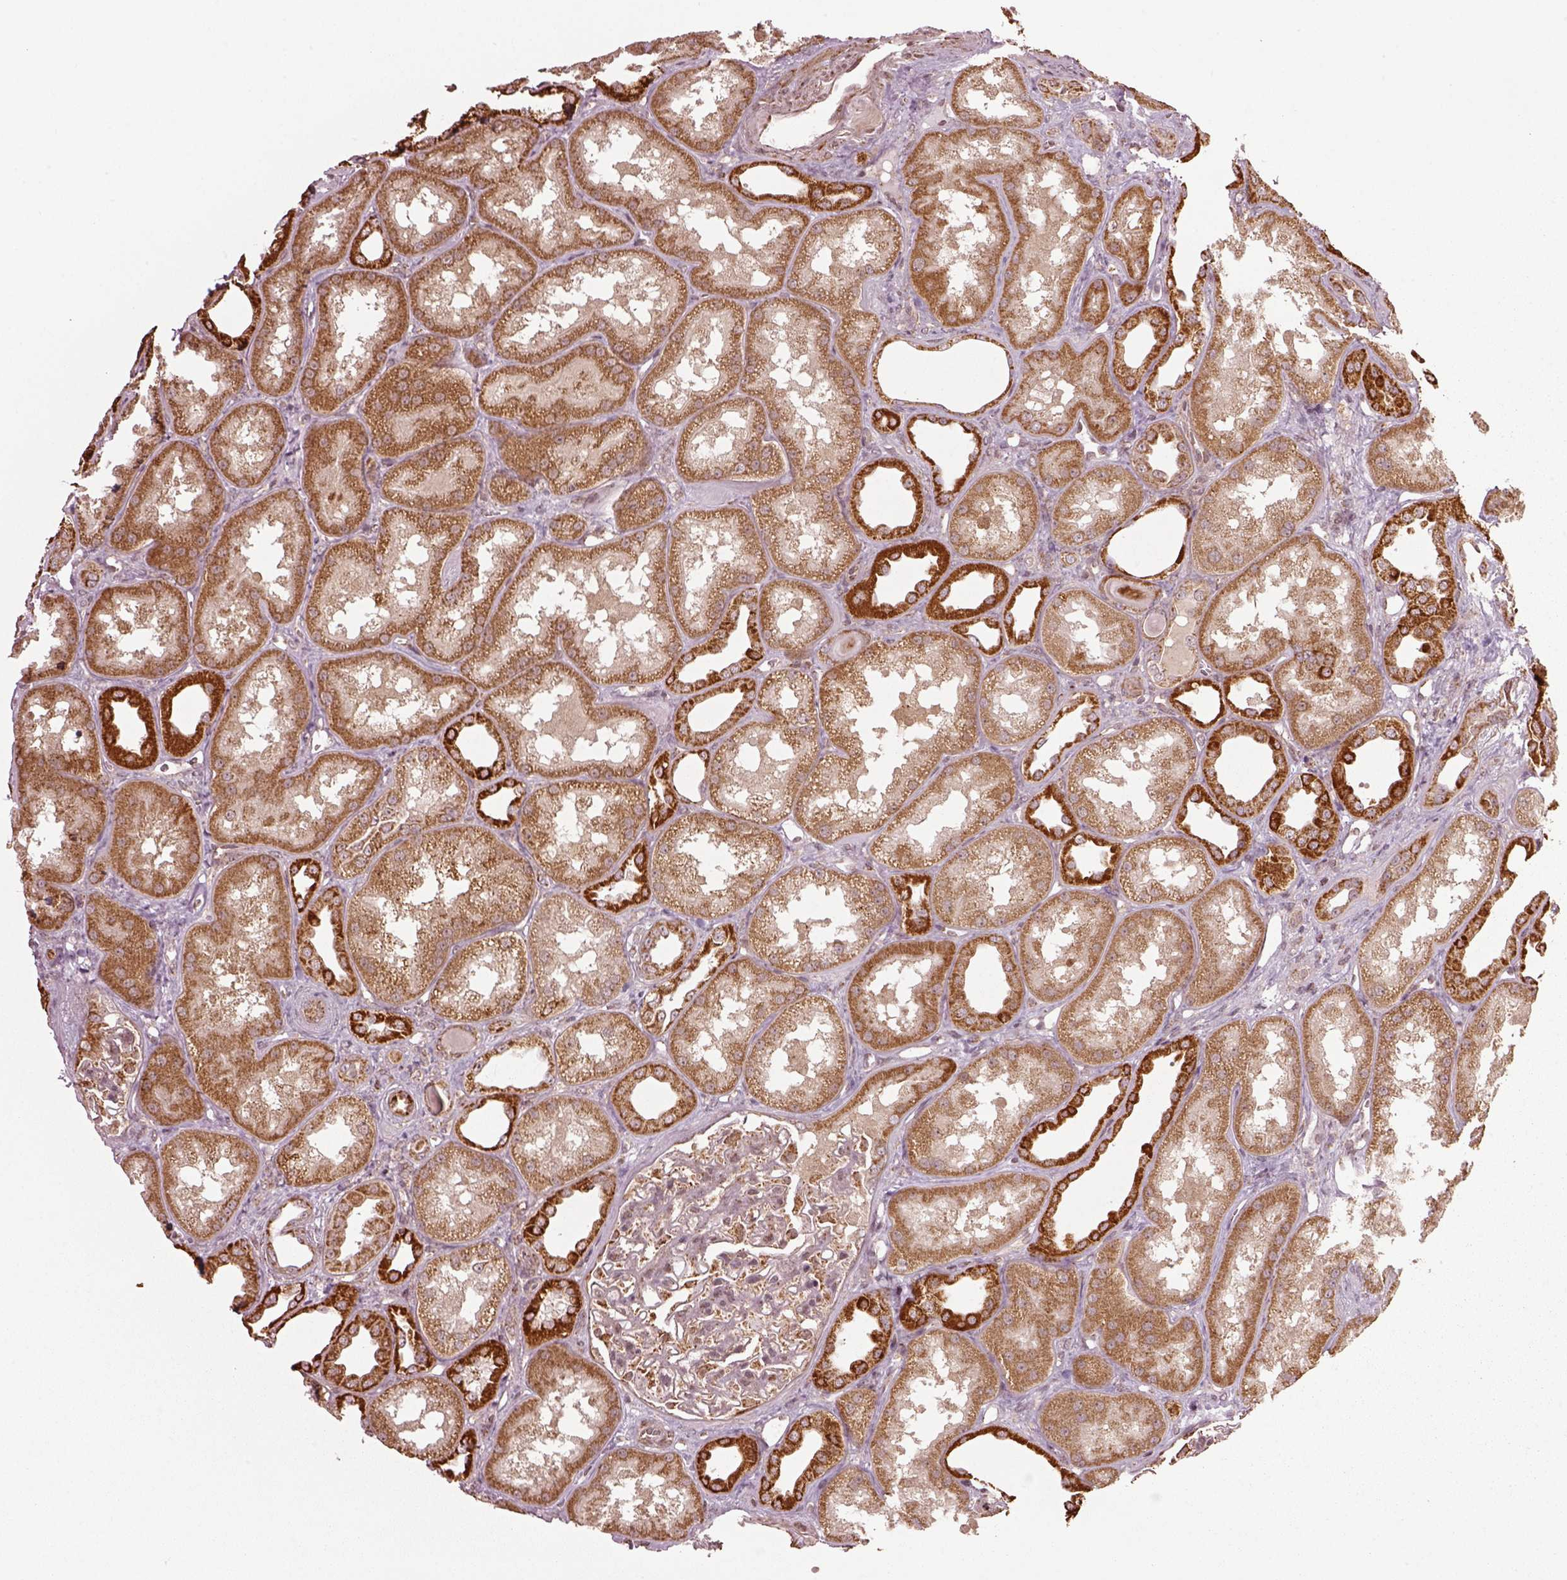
{"staining": {"intensity": "weak", "quantity": "<25%", "location": "cytoplasmic/membranous"}, "tissue": "kidney", "cell_type": "Cells in glomeruli", "image_type": "normal", "snomed": [{"axis": "morphology", "description": "Normal tissue, NOS"}, {"axis": "topography", "description": "Kidney"}], "caption": "This image is of normal kidney stained with IHC to label a protein in brown with the nuclei are counter-stained blue. There is no staining in cells in glomeruli.", "gene": "SEL1L3", "patient": {"sex": "male", "age": 61}}